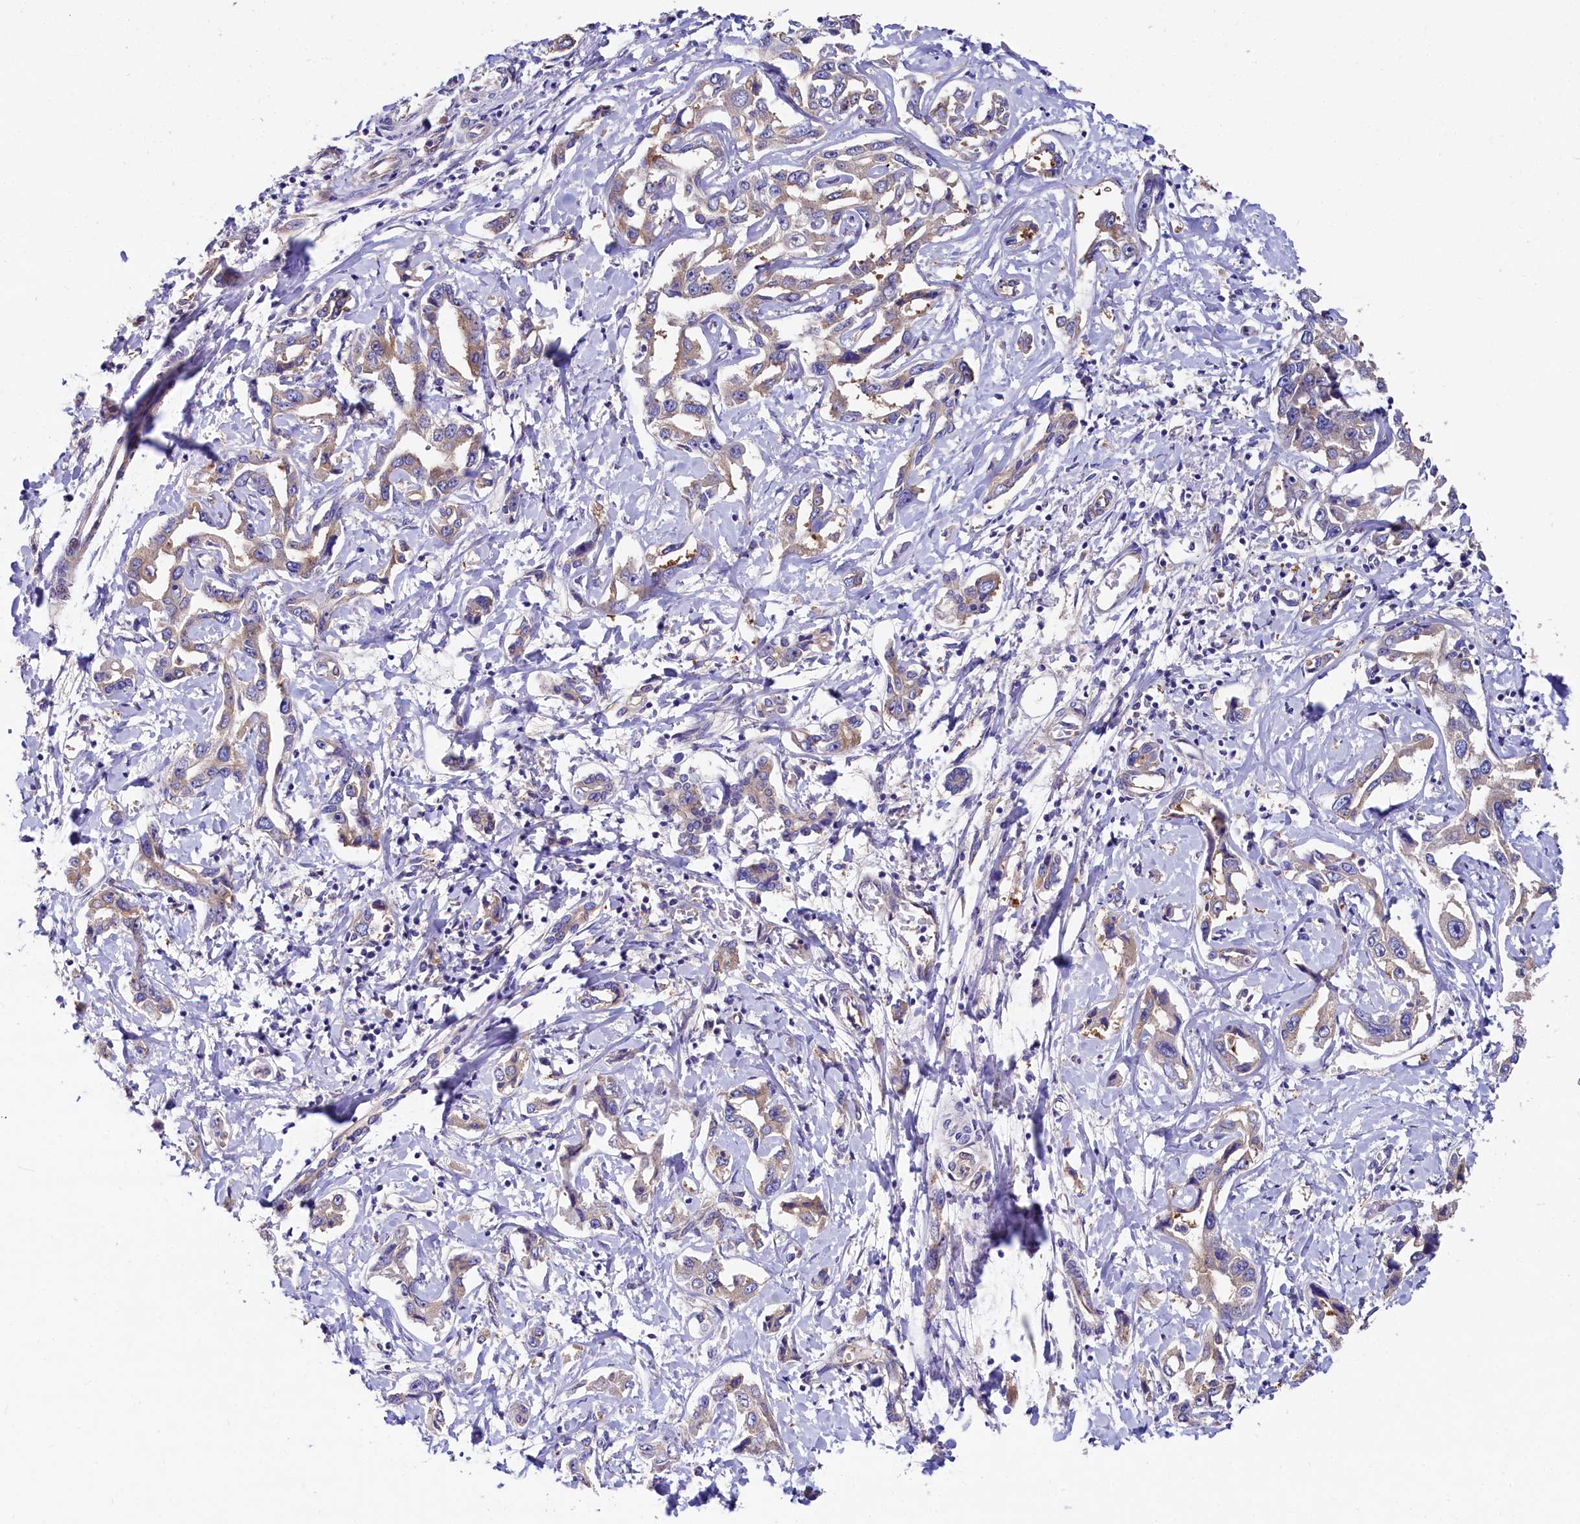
{"staining": {"intensity": "weak", "quantity": ">75%", "location": "cytoplasmic/membranous"}, "tissue": "liver cancer", "cell_type": "Tumor cells", "image_type": "cancer", "snomed": [{"axis": "morphology", "description": "Cholangiocarcinoma"}, {"axis": "topography", "description": "Liver"}], "caption": "Brown immunohistochemical staining in human liver cancer (cholangiocarcinoma) shows weak cytoplasmic/membranous expression in about >75% of tumor cells.", "gene": "QARS1", "patient": {"sex": "male", "age": 59}}